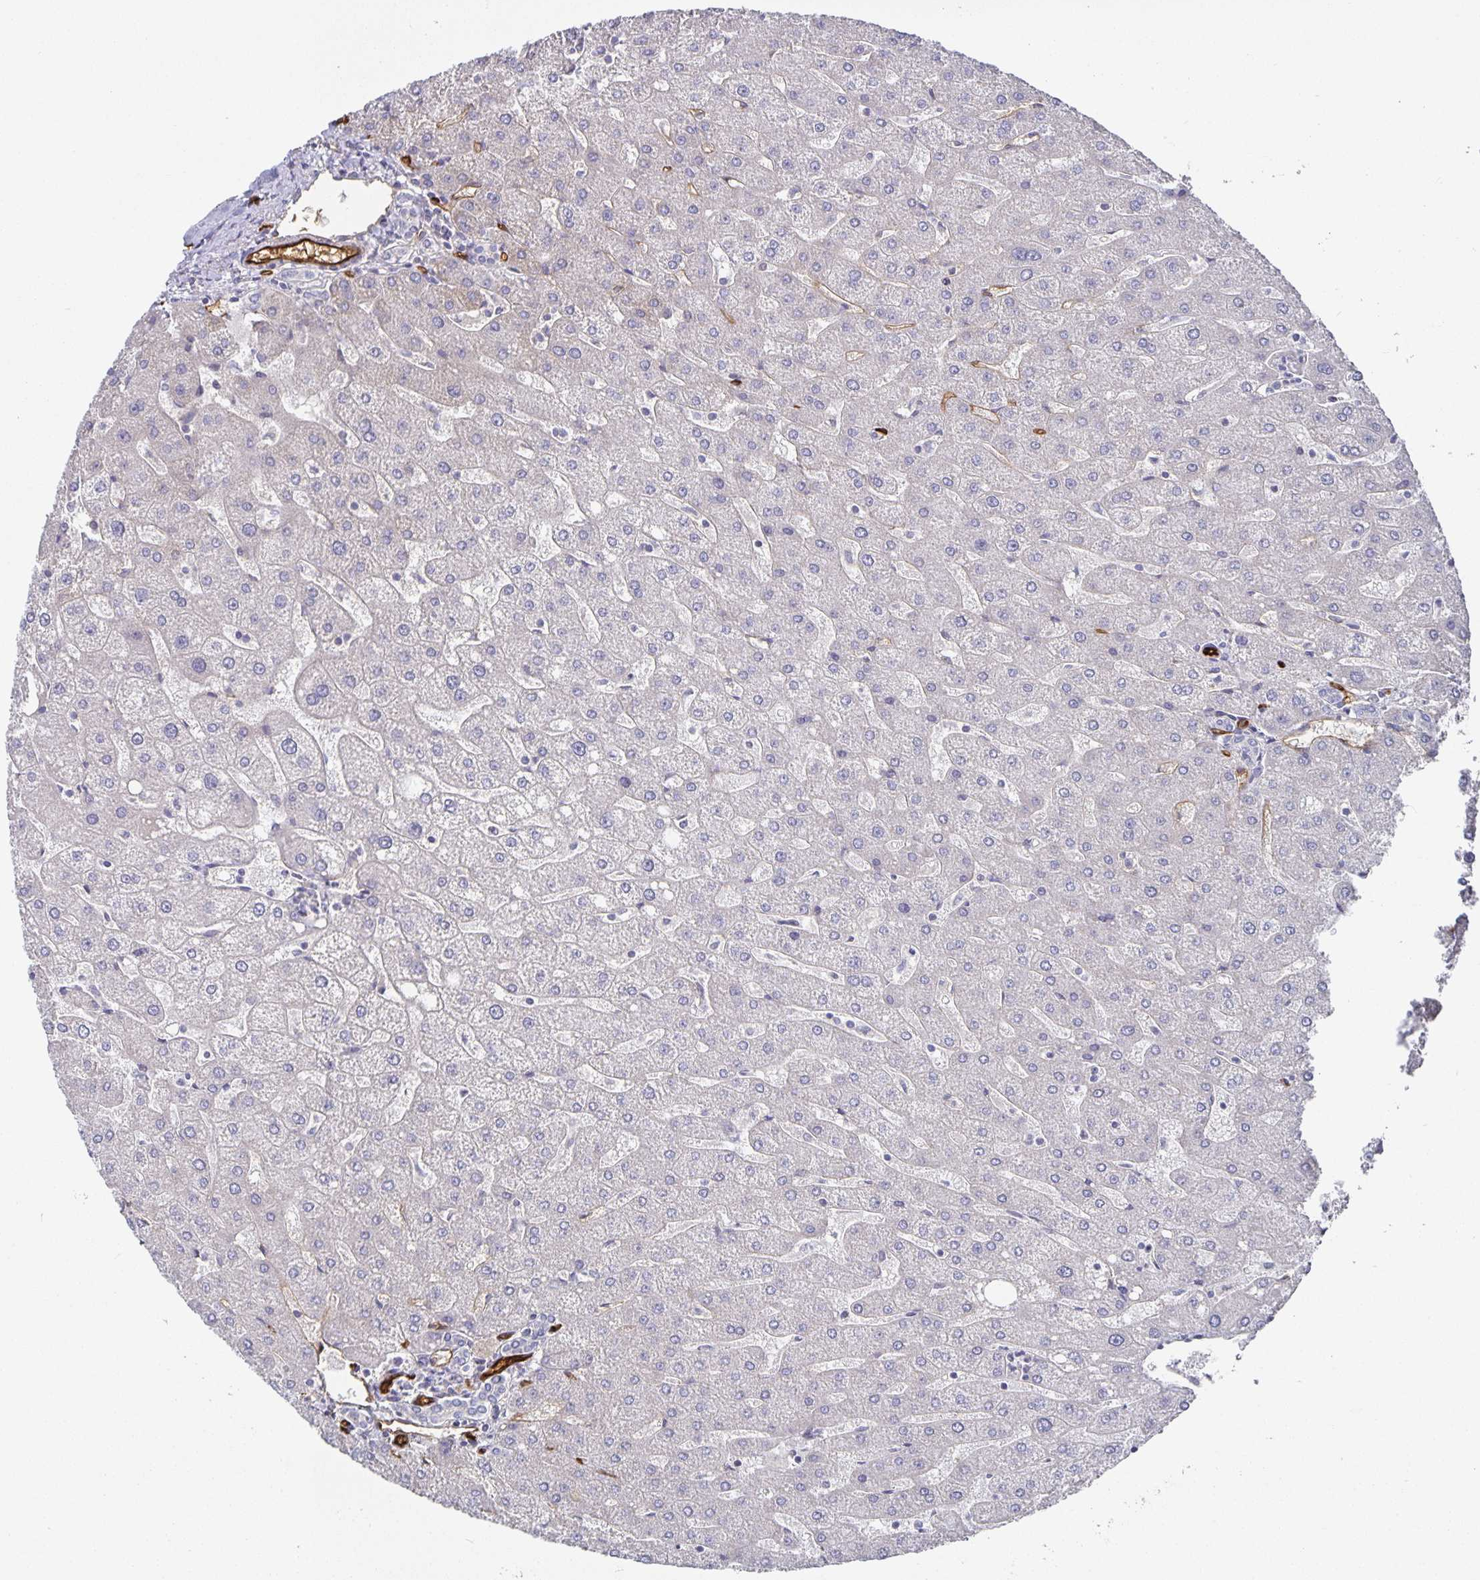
{"staining": {"intensity": "negative", "quantity": "none", "location": "none"}, "tissue": "liver", "cell_type": "Cholangiocytes", "image_type": "normal", "snomed": [{"axis": "morphology", "description": "Normal tissue, NOS"}, {"axis": "topography", "description": "Liver"}], "caption": "The IHC photomicrograph has no significant positivity in cholangiocytes of liver.", "gene": "PODXL", "patient": {"sex": "male", "age": 67}}